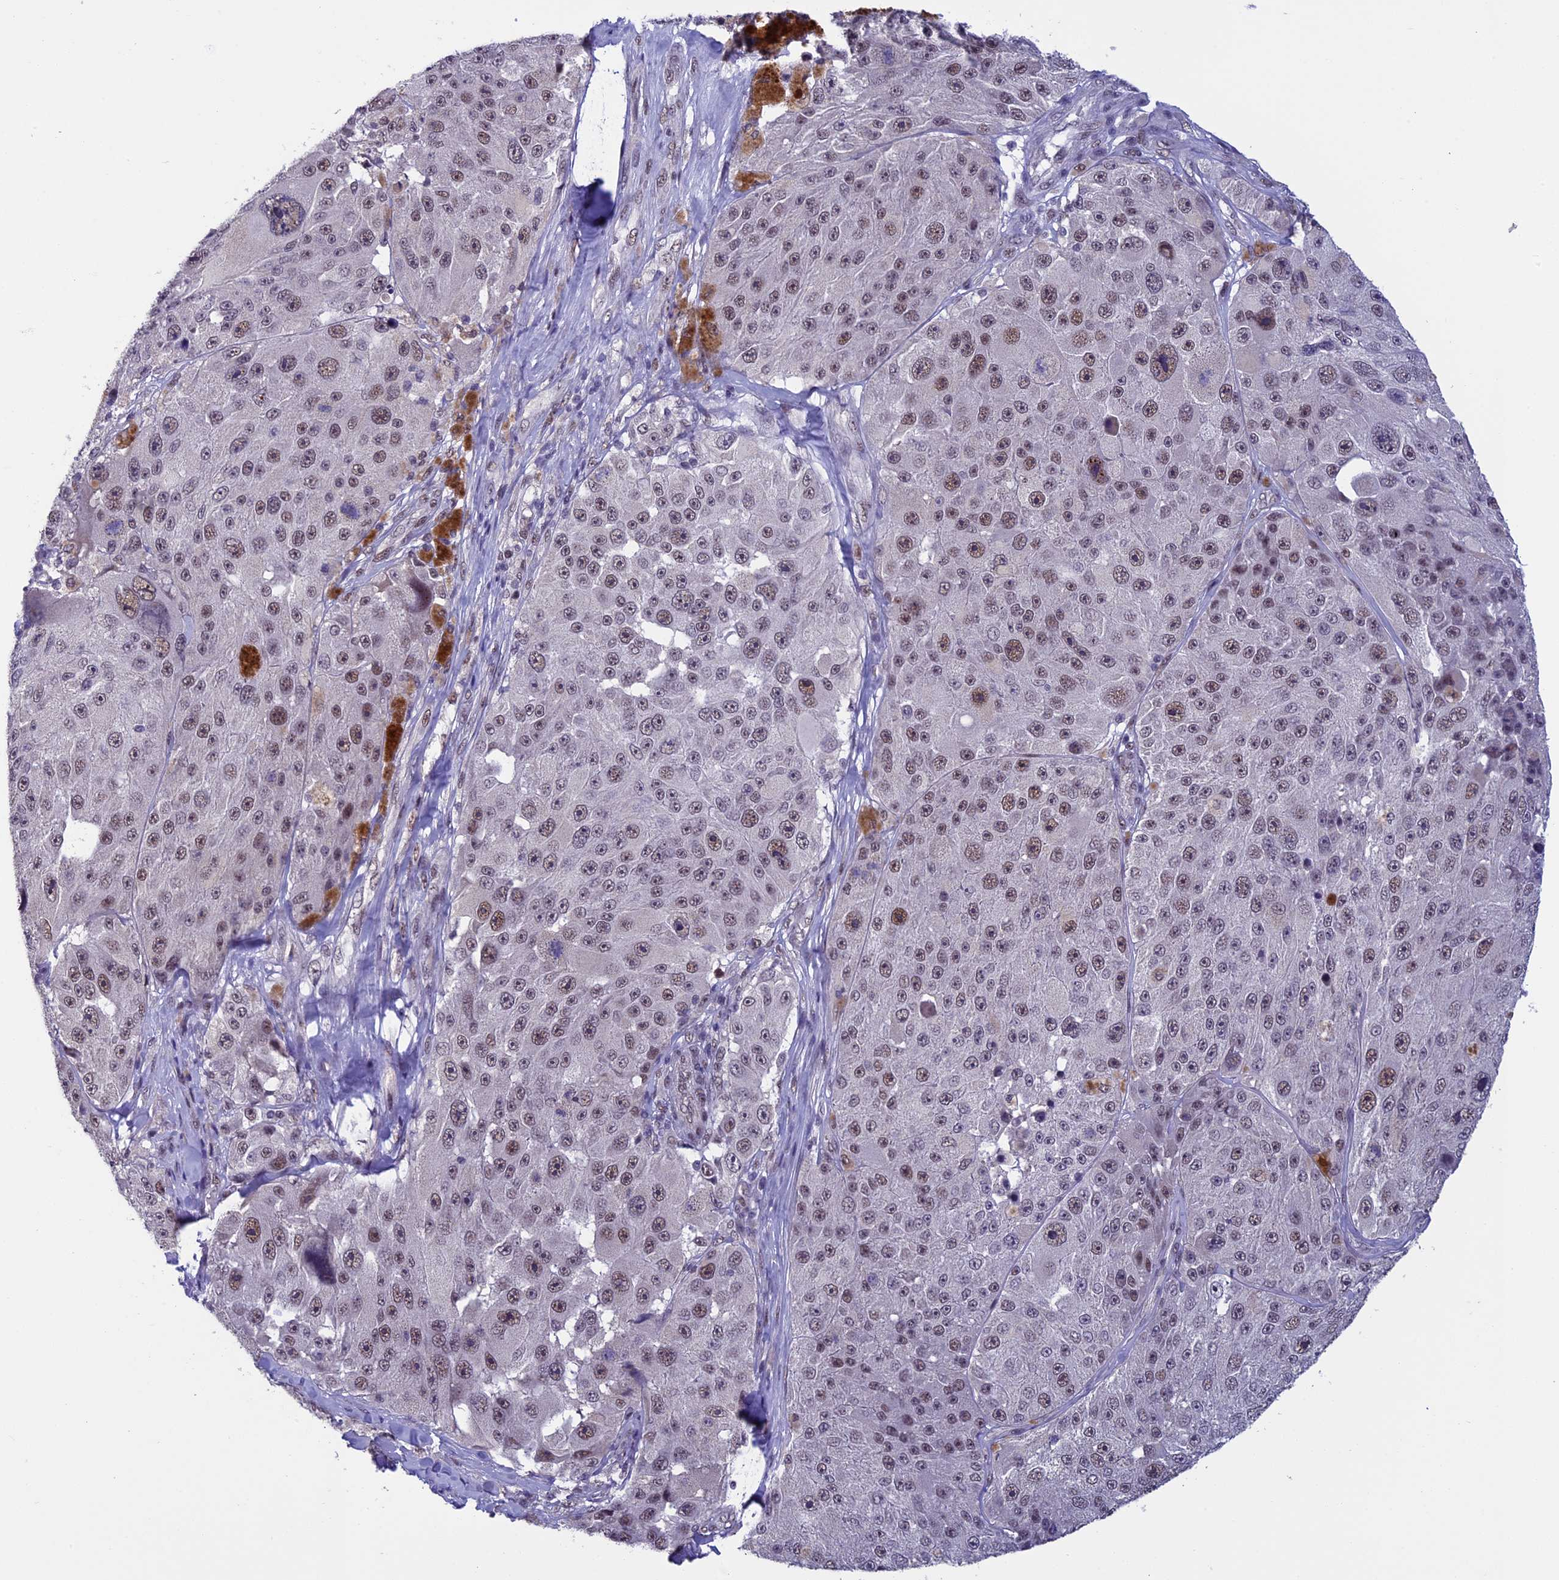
{"staining": {"intensity": "moderate", "quantity": "25%-75%", "location": "nuclear"}, "tissue": "melanoma", "cell_type": "Tumor cells", "image_type": "cancer", "snomed": [{"axis": "morphology", "description": "Malignant melanoma, Metastatic site"}, {"axis": "topography", "description": "Lymph node"}], "caption": "The immunohistochemical stain highlights moderate nuclear positivity in tumor cells of melanoma tissue. The protein of interest is stained brown, and the nuclei are stained in blue (DAB IHC with brightfield microscopy, high magnification).", "gene": "RNF40", "patient": {"sex": "male", "age": 62}}